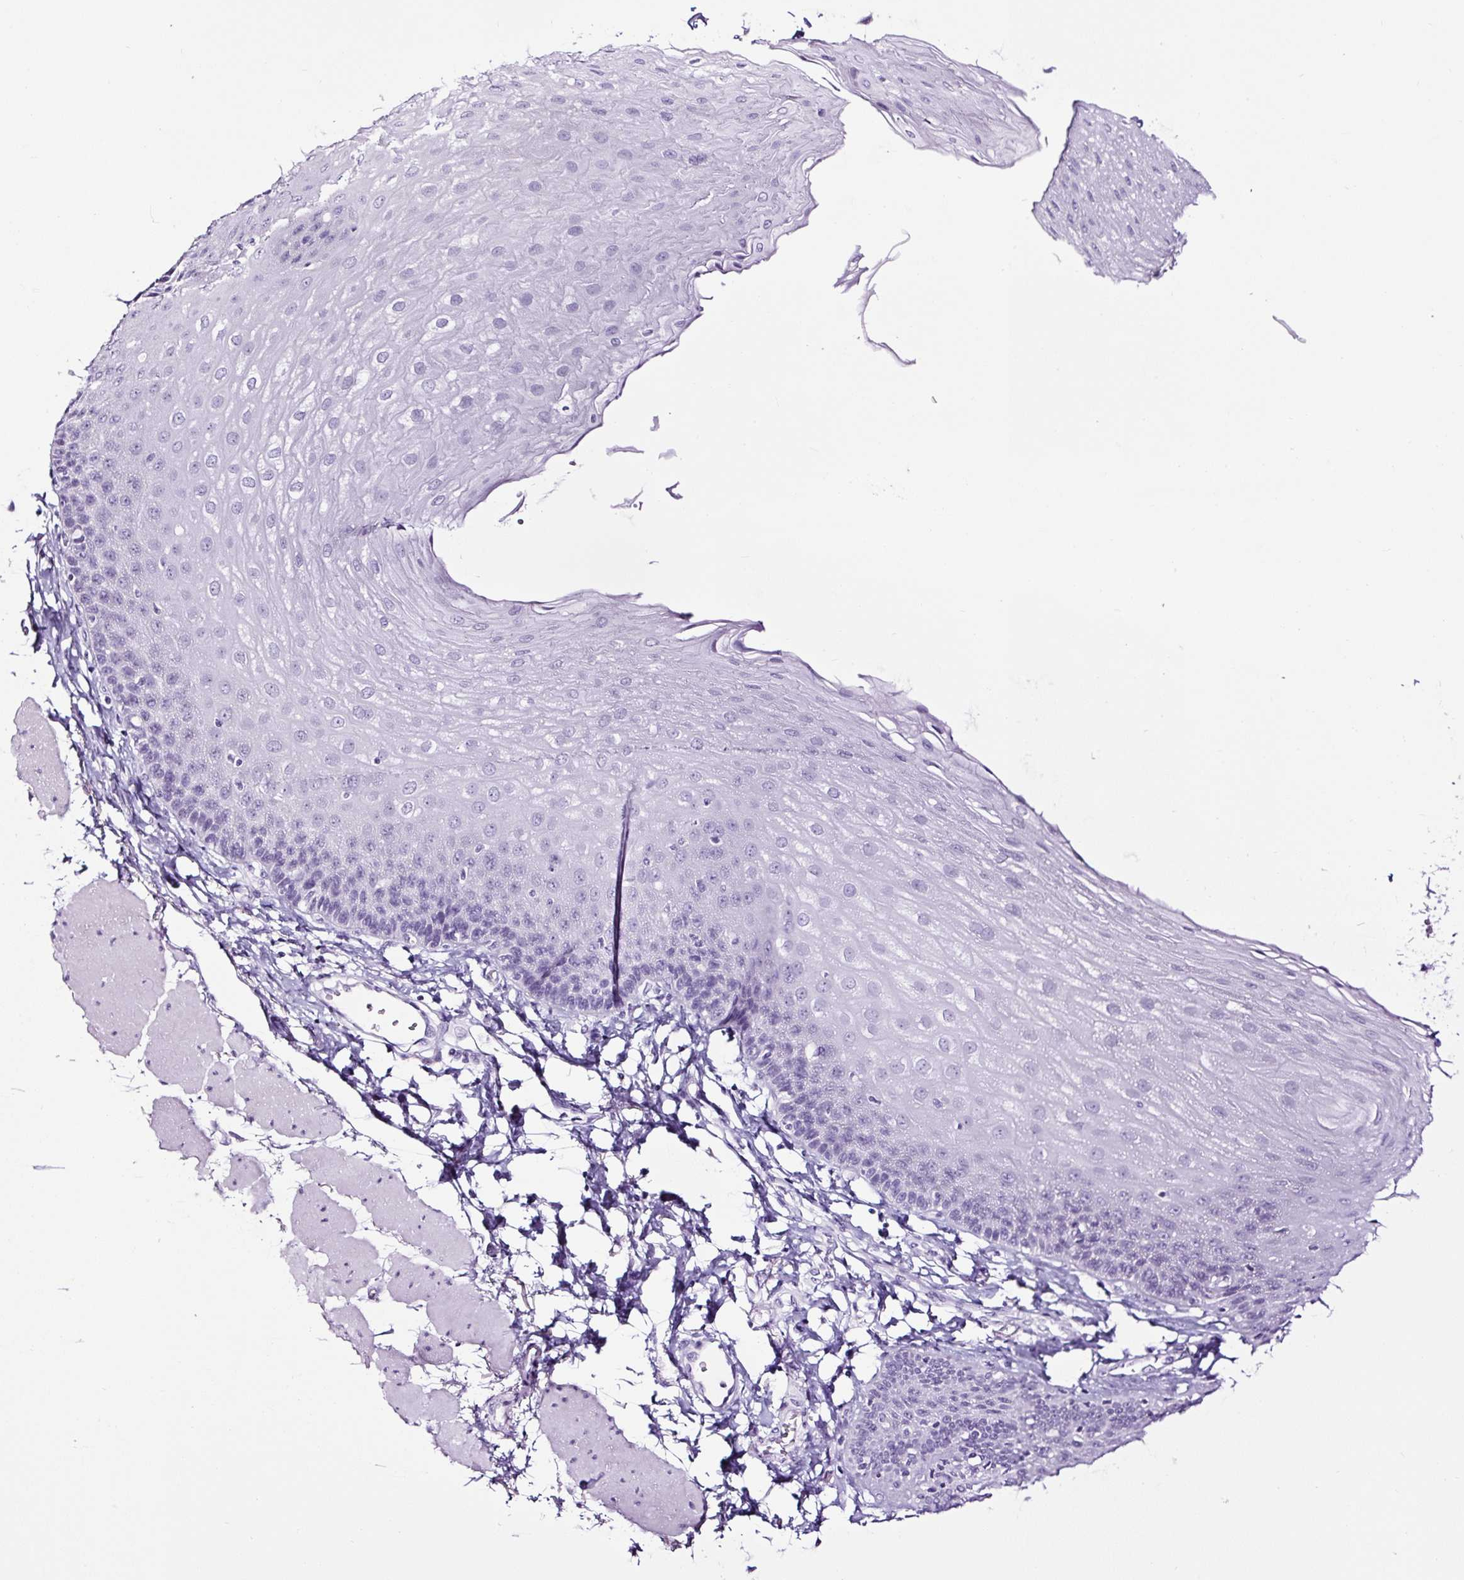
{"staining": {"intensity": "negative", "quantity": "none", "location": "none"}, "tissue": "esophagus", "cell_type": "Squamous epithelial cells", "image_type": "normal", "snomed": [{"axis": "morphology", "description": "Normal tissue, NOS"}, {"axis": "topography", "description": "Esophagus"}], "caption": "This histopathology image is of unremarkable esophagus stained with IHC to label a protein in brown with the nuclei are counter-stained blue. There is no expression in squamous epithelial cells. (Stains: DAB (3,3'-diaminobenzidine) IHC with hematoxylin counter stain, Microscopy: brightfield microscopy at high magnification).", "gene": "NPHS2", "patient": {"sex": "female", "age": 81}}